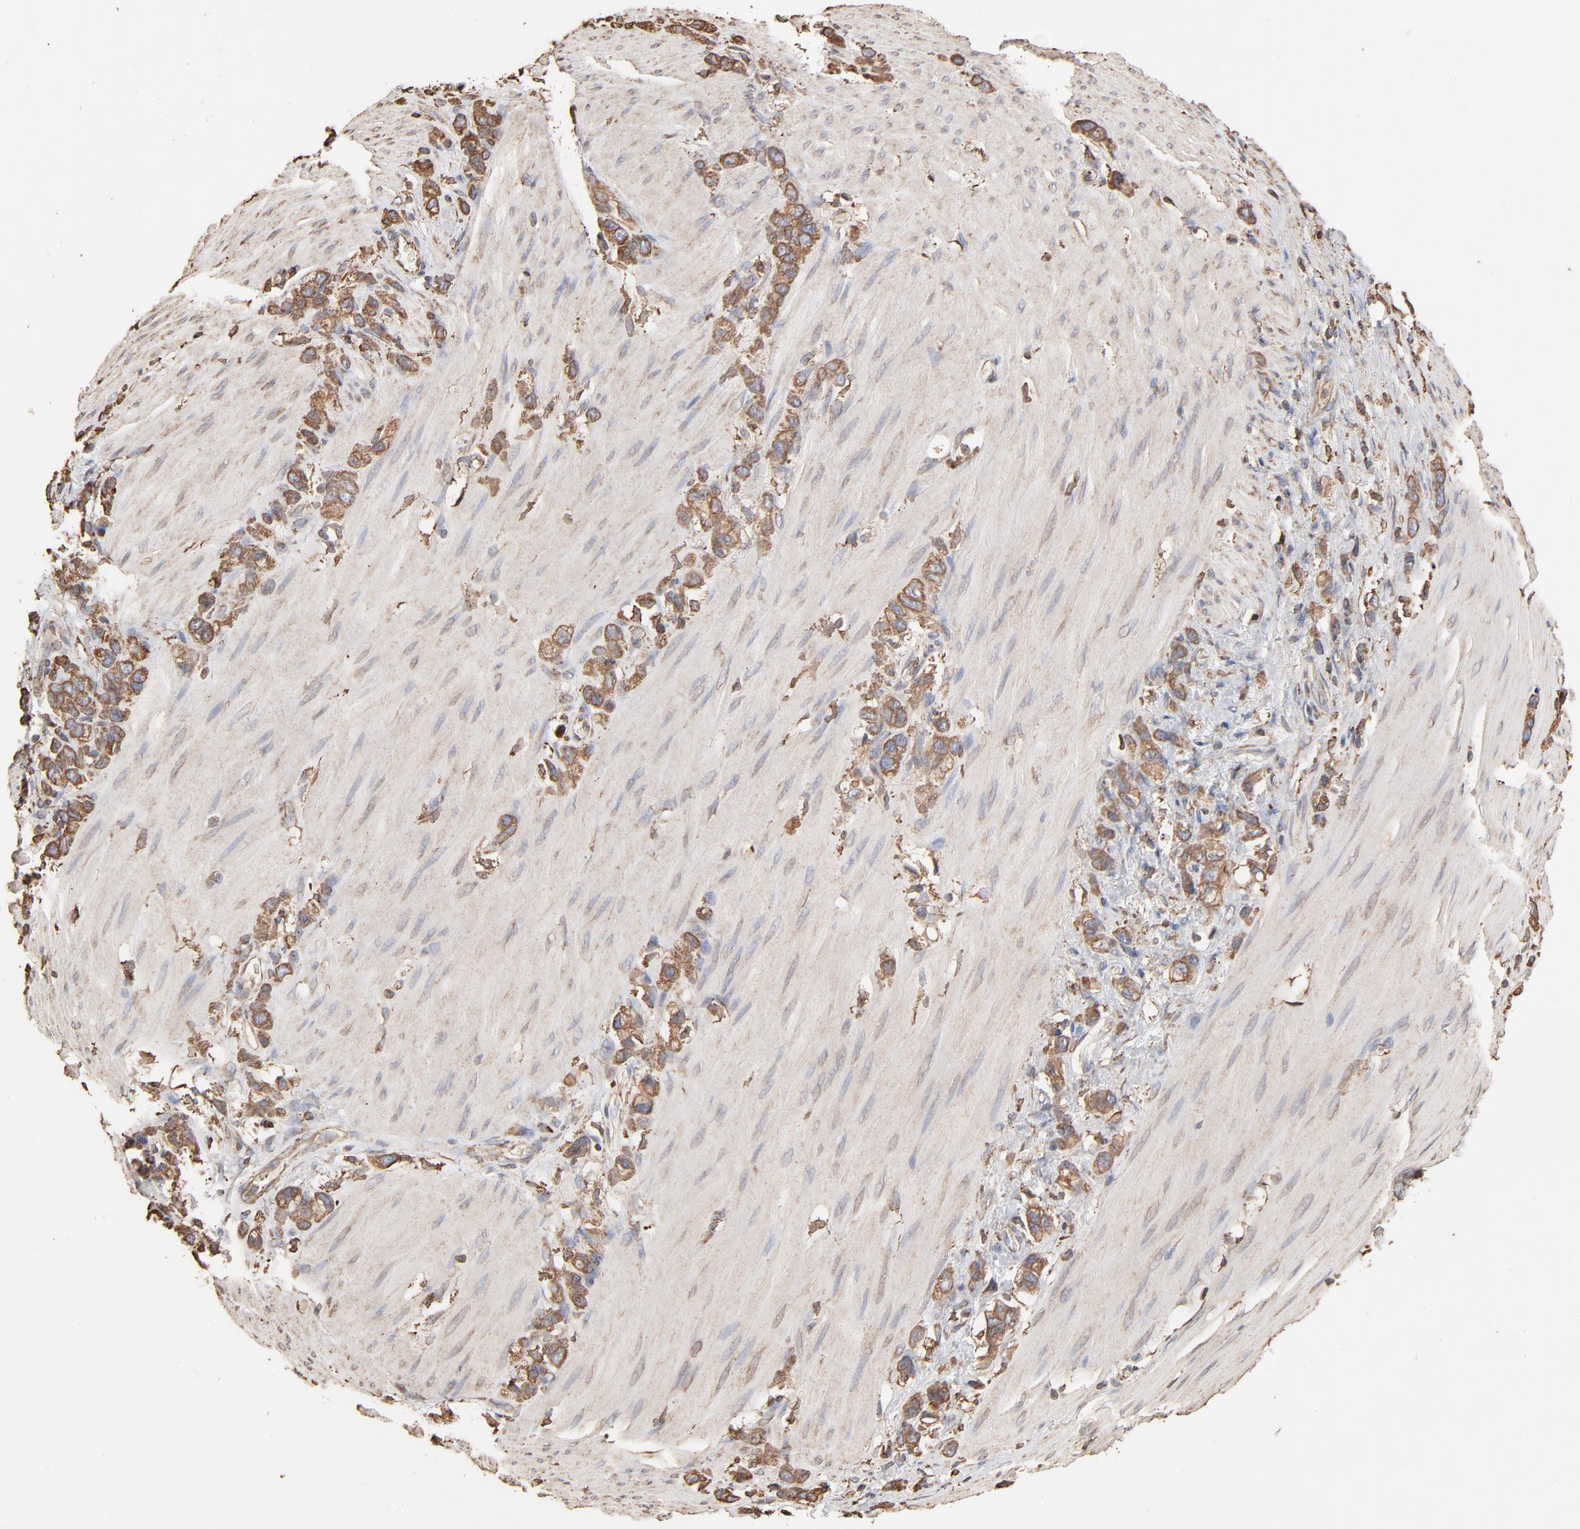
{"staining": {"intensity": "weak", "quantity": ">75%", "location": "cytoplasmic/membranous"}, "tissue": "stomach cancer", "cell_type": "Tumor cells", "image_type": "cancer", "snomed": [{"axis": "morphology", "description": "Normal tissue, NOS"}, {"axis": "morphology", "description": "Adenocarcinoma, NOS"}, {"axis": "morphology", "description": "Adenocarcinoma, High grade"}, {"axis": "topography", "description": "Stomach, upper"}, {"axis": "topography", "description": "Stomach"}], "caption": "Human stomach adenocarcinoma stained for a protein (brown) shows weak cytoplasmic/membranous positive positivity in approximately >75% of tumor cells.", "gene": "PDIA3", "patient": {"sex": "female", "age": 65}}